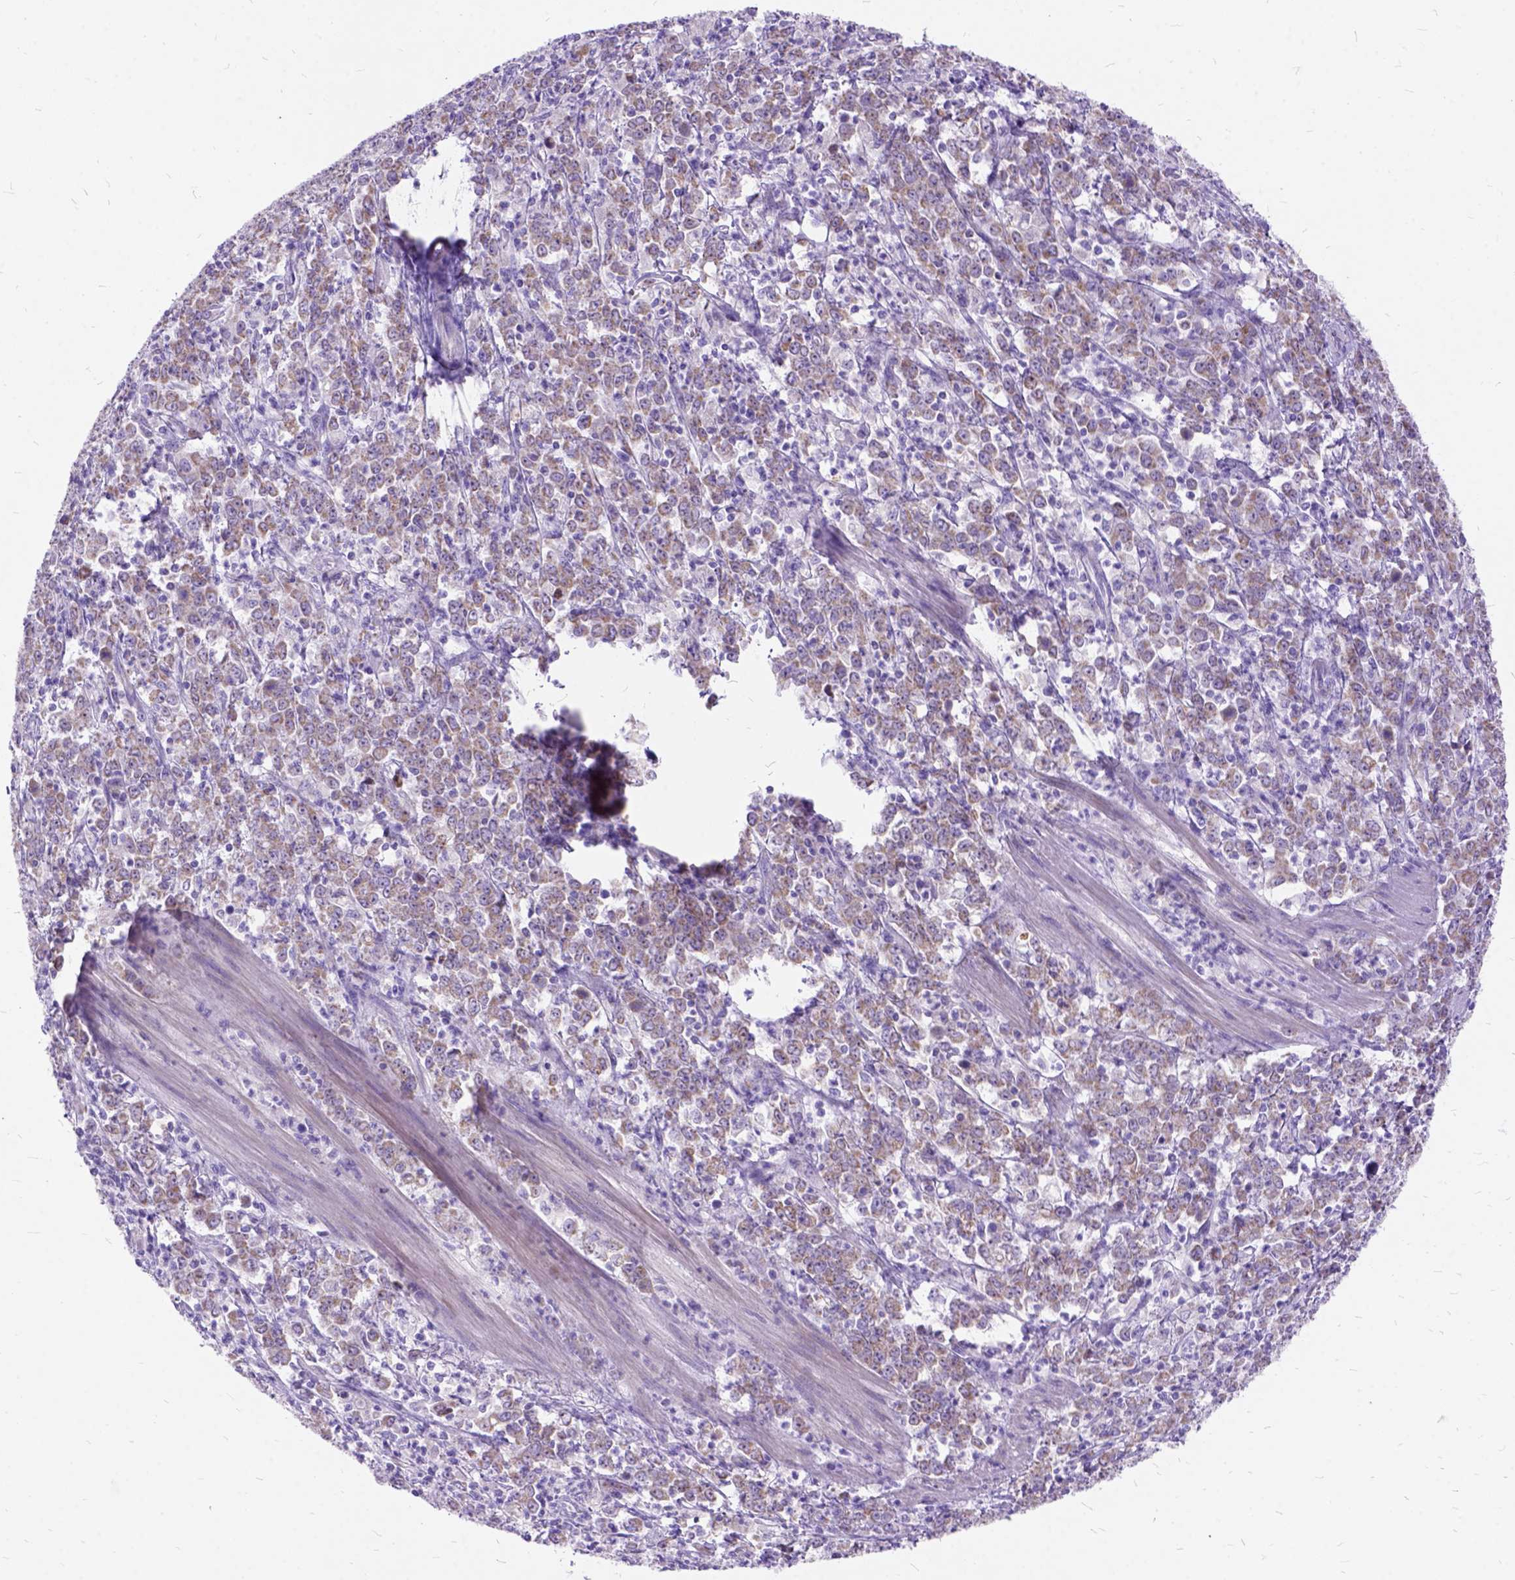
{"staining": {"intensity": "weak", "quantity": ">75%", "location": "cytoplasmic/membranous"}, "tissue": "stomach cancer", "cell_type": "Tumor cells", "image_type": "cancer", "snomed": [{"axis": "morphology", "description": "Adenocarcinoma, NOS"}, {"axis": "topography", "description": "Stomach, lower"}], "caption": "Immunohistochemical staining of stomach cancer (adenocarcinoma) displays low levels of weak cytoplasmic/membranous protein staining in about >75% of tumor cells.", "gene": "CTAG2", "patient": {"sex": "female", "age": 71}}